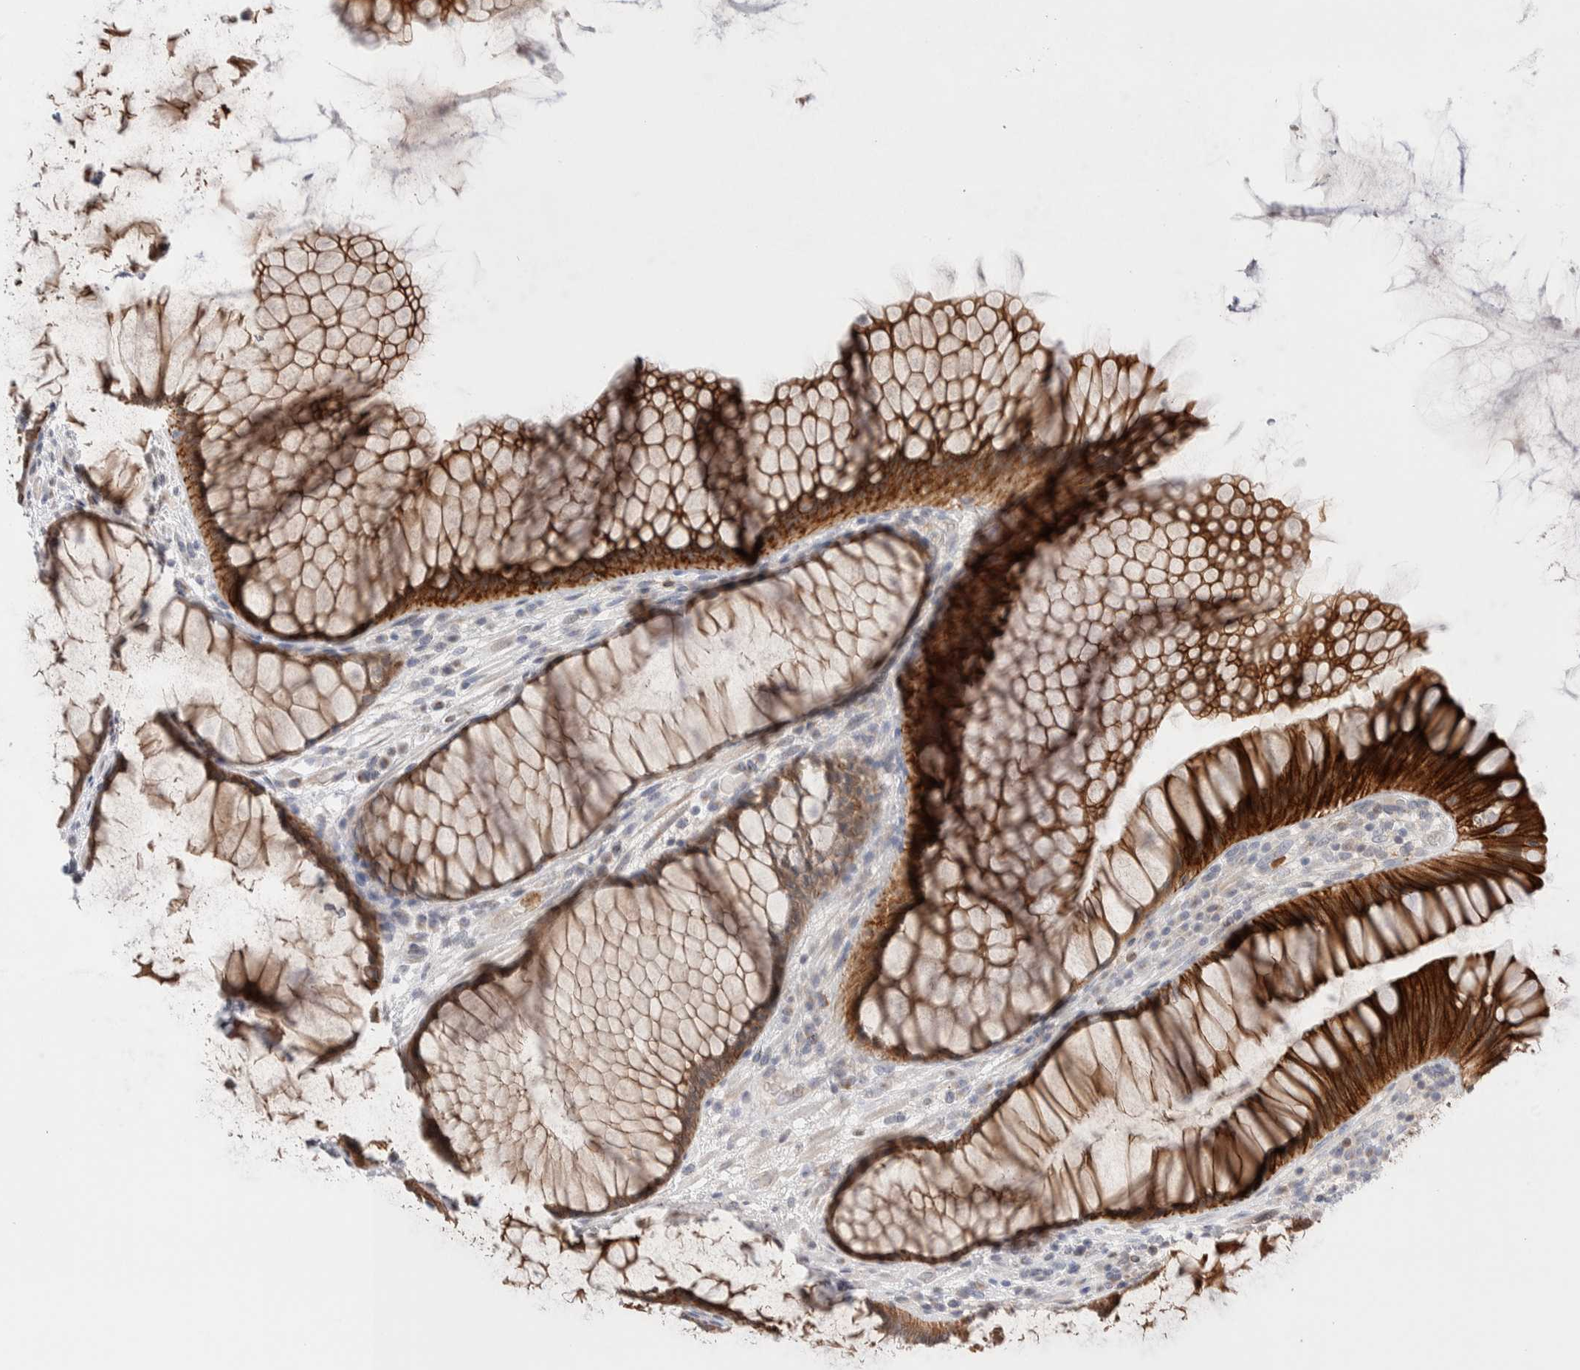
{"staining": {"intensity": "strong", "quantity": ">75%", "location": "cytoplasmic/membranous"}, "tissue": "rectum", "cell_type": "Glandular cells", "image_type": "normal", "snomed": [{"axis": "morphology", "description": "Normal tissue, NOS"}, {"axis": "topography", "description": "Rectum"}], "caption": "DAB (3,3'-diaminobenzidine) immunohistochemical staining of normal rectum reveals strong cytoplasmic/membranous protein staining in about >75% of glandular cells. The staining was performed using DAB to visualize the protein expression in brown, while the nuclei were stained in blue with hematoxylin (Magnification: 20x).", "gene": "C1orf112", "patient": {"sex": "male", "age": 51}}